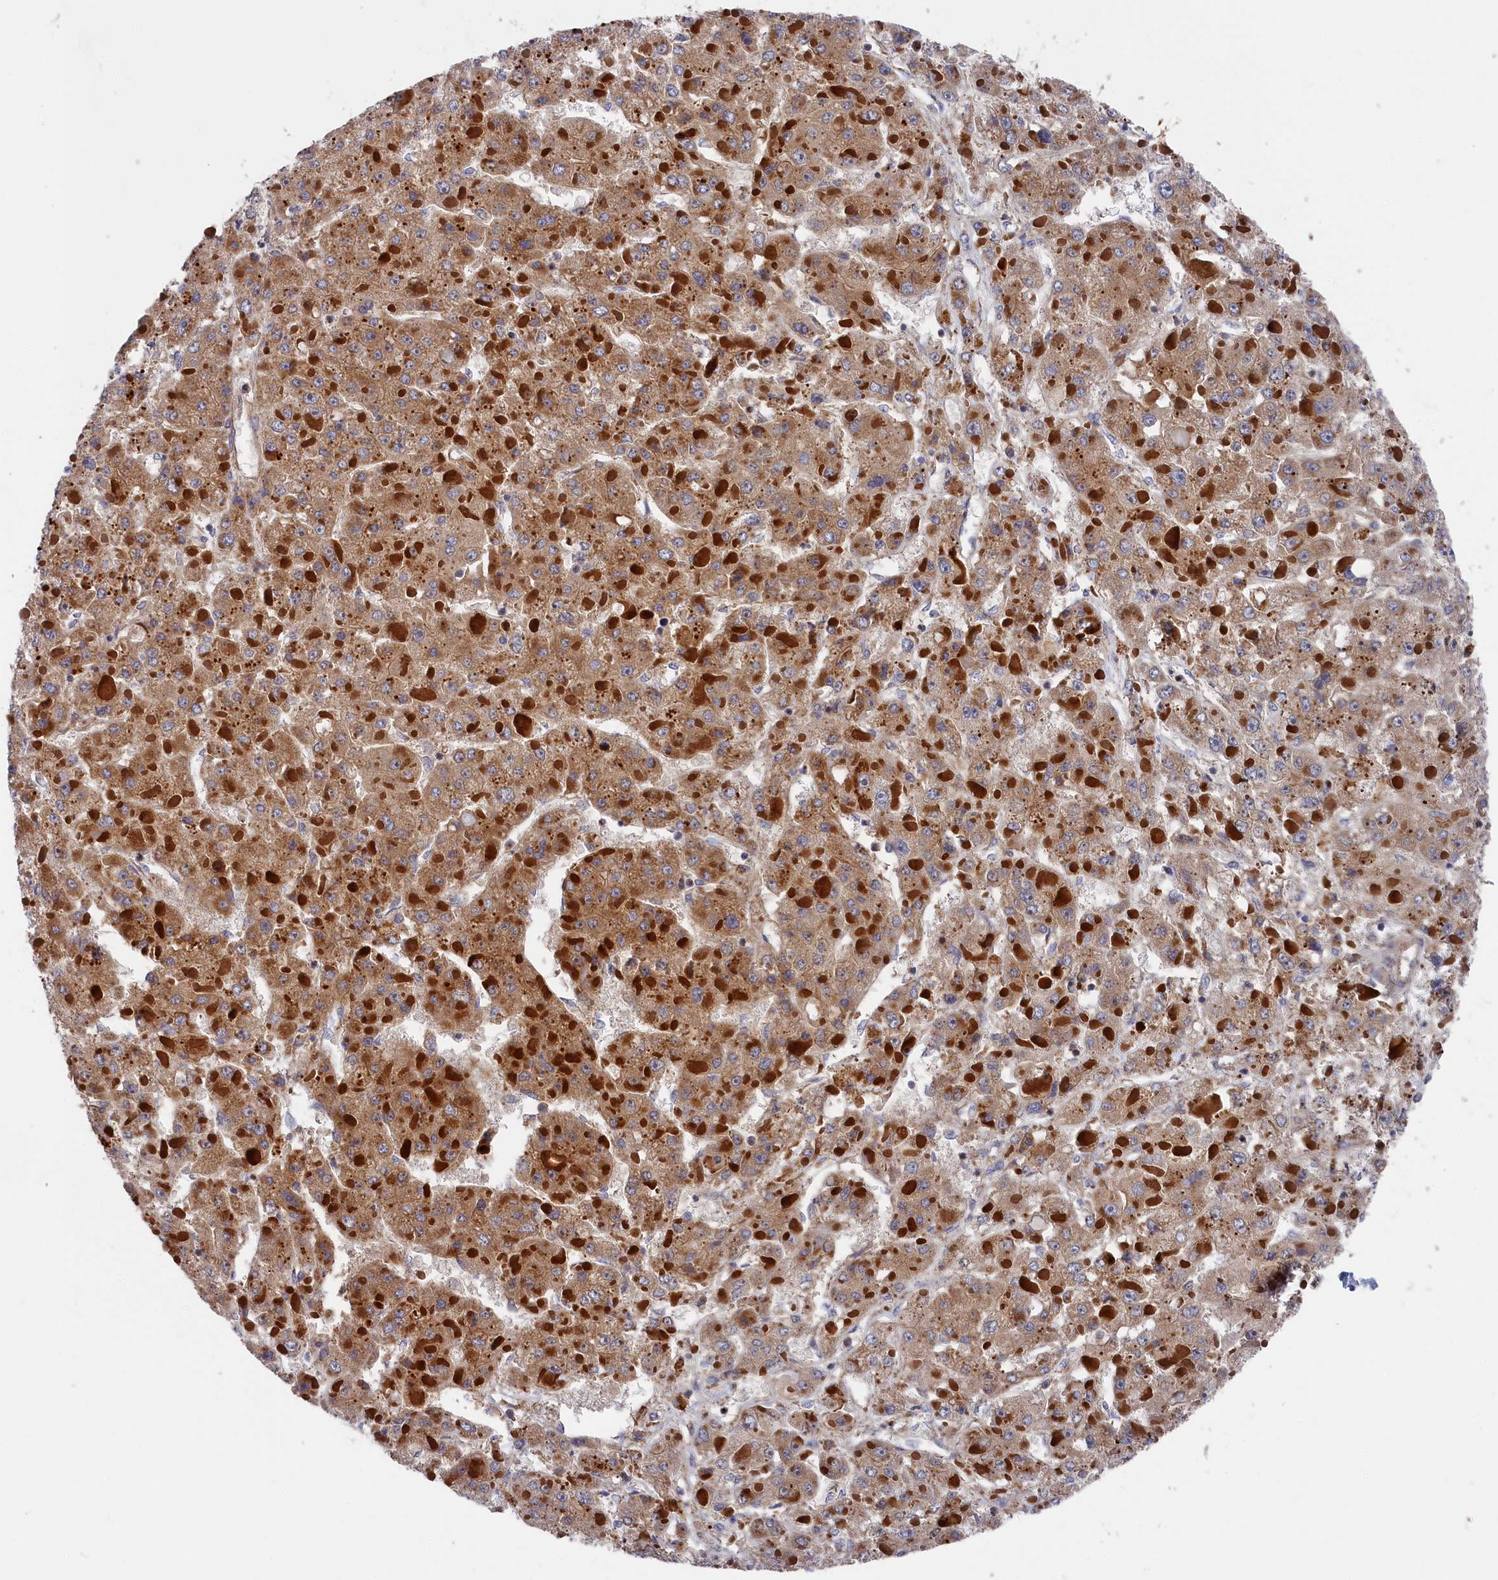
{"staining": {"intensity": "moderate", "quantity": ">75%", "location": "cytoplasmic/membranous"}, "tissue": "liver cancer", "cell_type": "Tumor cells", "image_type": "cancer", "snomed": [{"axis": "morphology", "description": "Carcinoma, Hepatocellular, NOS"}, {"axis": "topography", "description": "Liver"}], "caption": "Human liver cancer stained with a protein marker displays moderate staining in tumor cells.", "gene": "LDHD", "patient": {"sex": "female", "age": 73}}